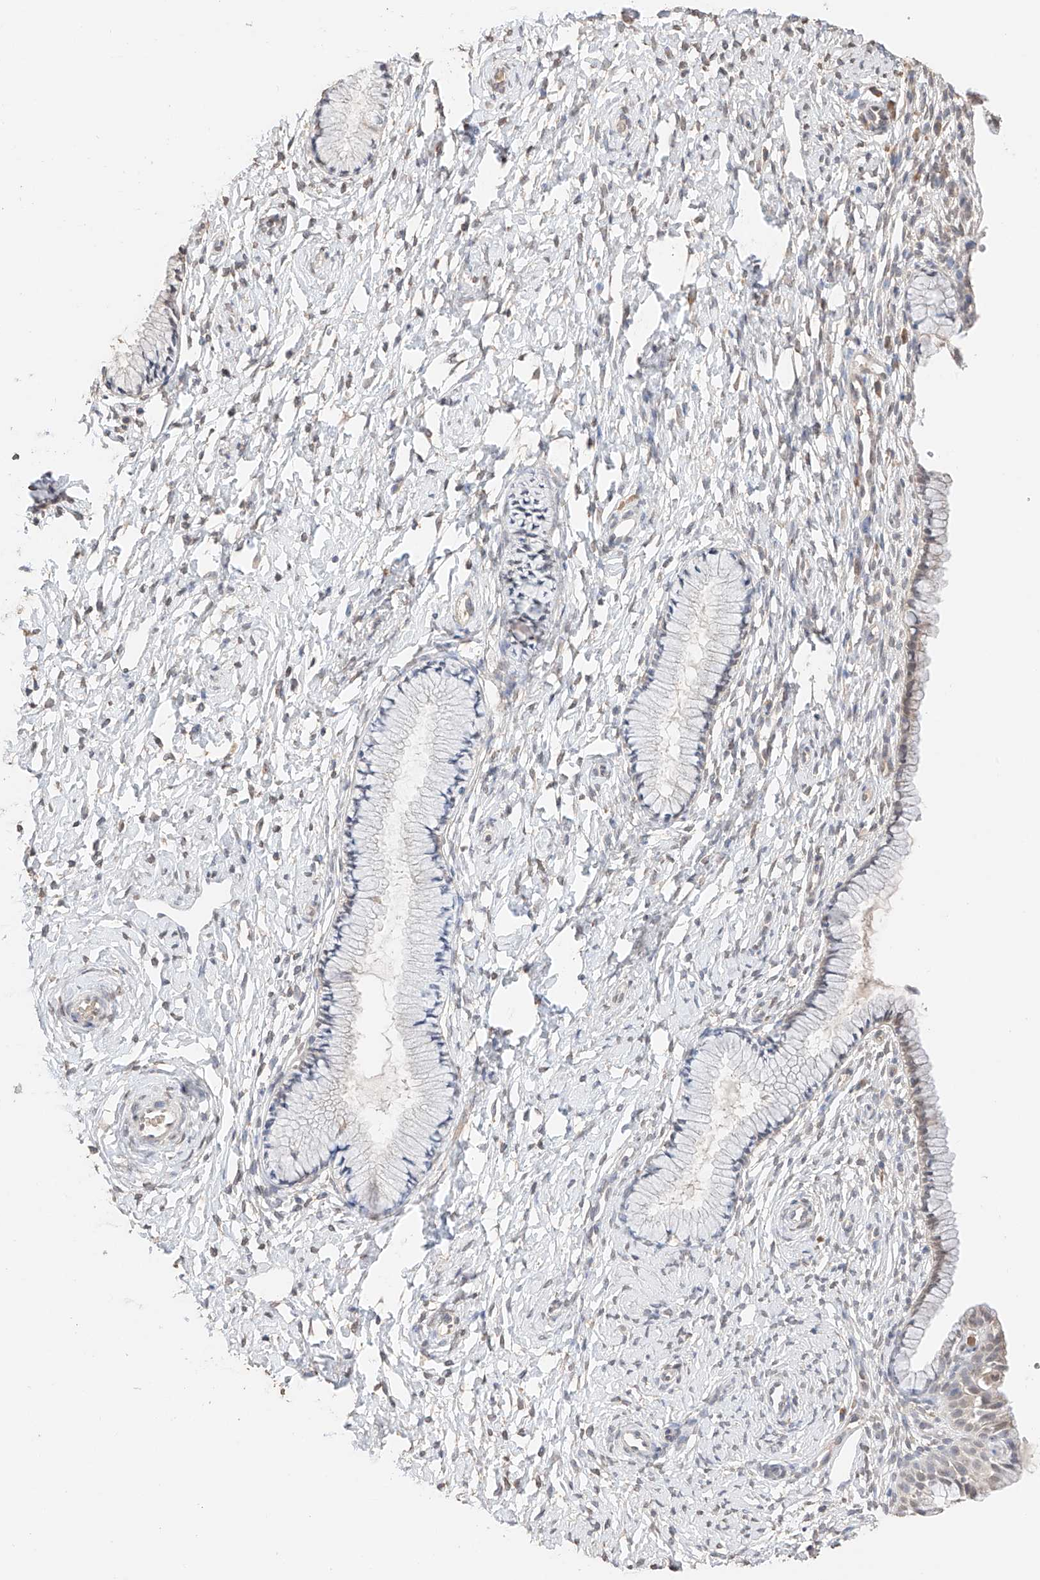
{"staining": {"intensity": "weak", "quantity": "<25%", "location": "nuclear"}, "tissue": "cervix", "cell_type": "Glandular cells", "image_type": "normal", "snomed": [{"axis": "morphology", "description": "Normal tissue, NOS"}, {"axis": "topography", "description": "Cervix"}], "caption": "IHC histopathology image of normal cervix: cervix stained with DAB demonstrates no significant protein positivity in glandular cells.", "gene": "IL22RA2", "patient": {"sex": "female", "age": 33}}